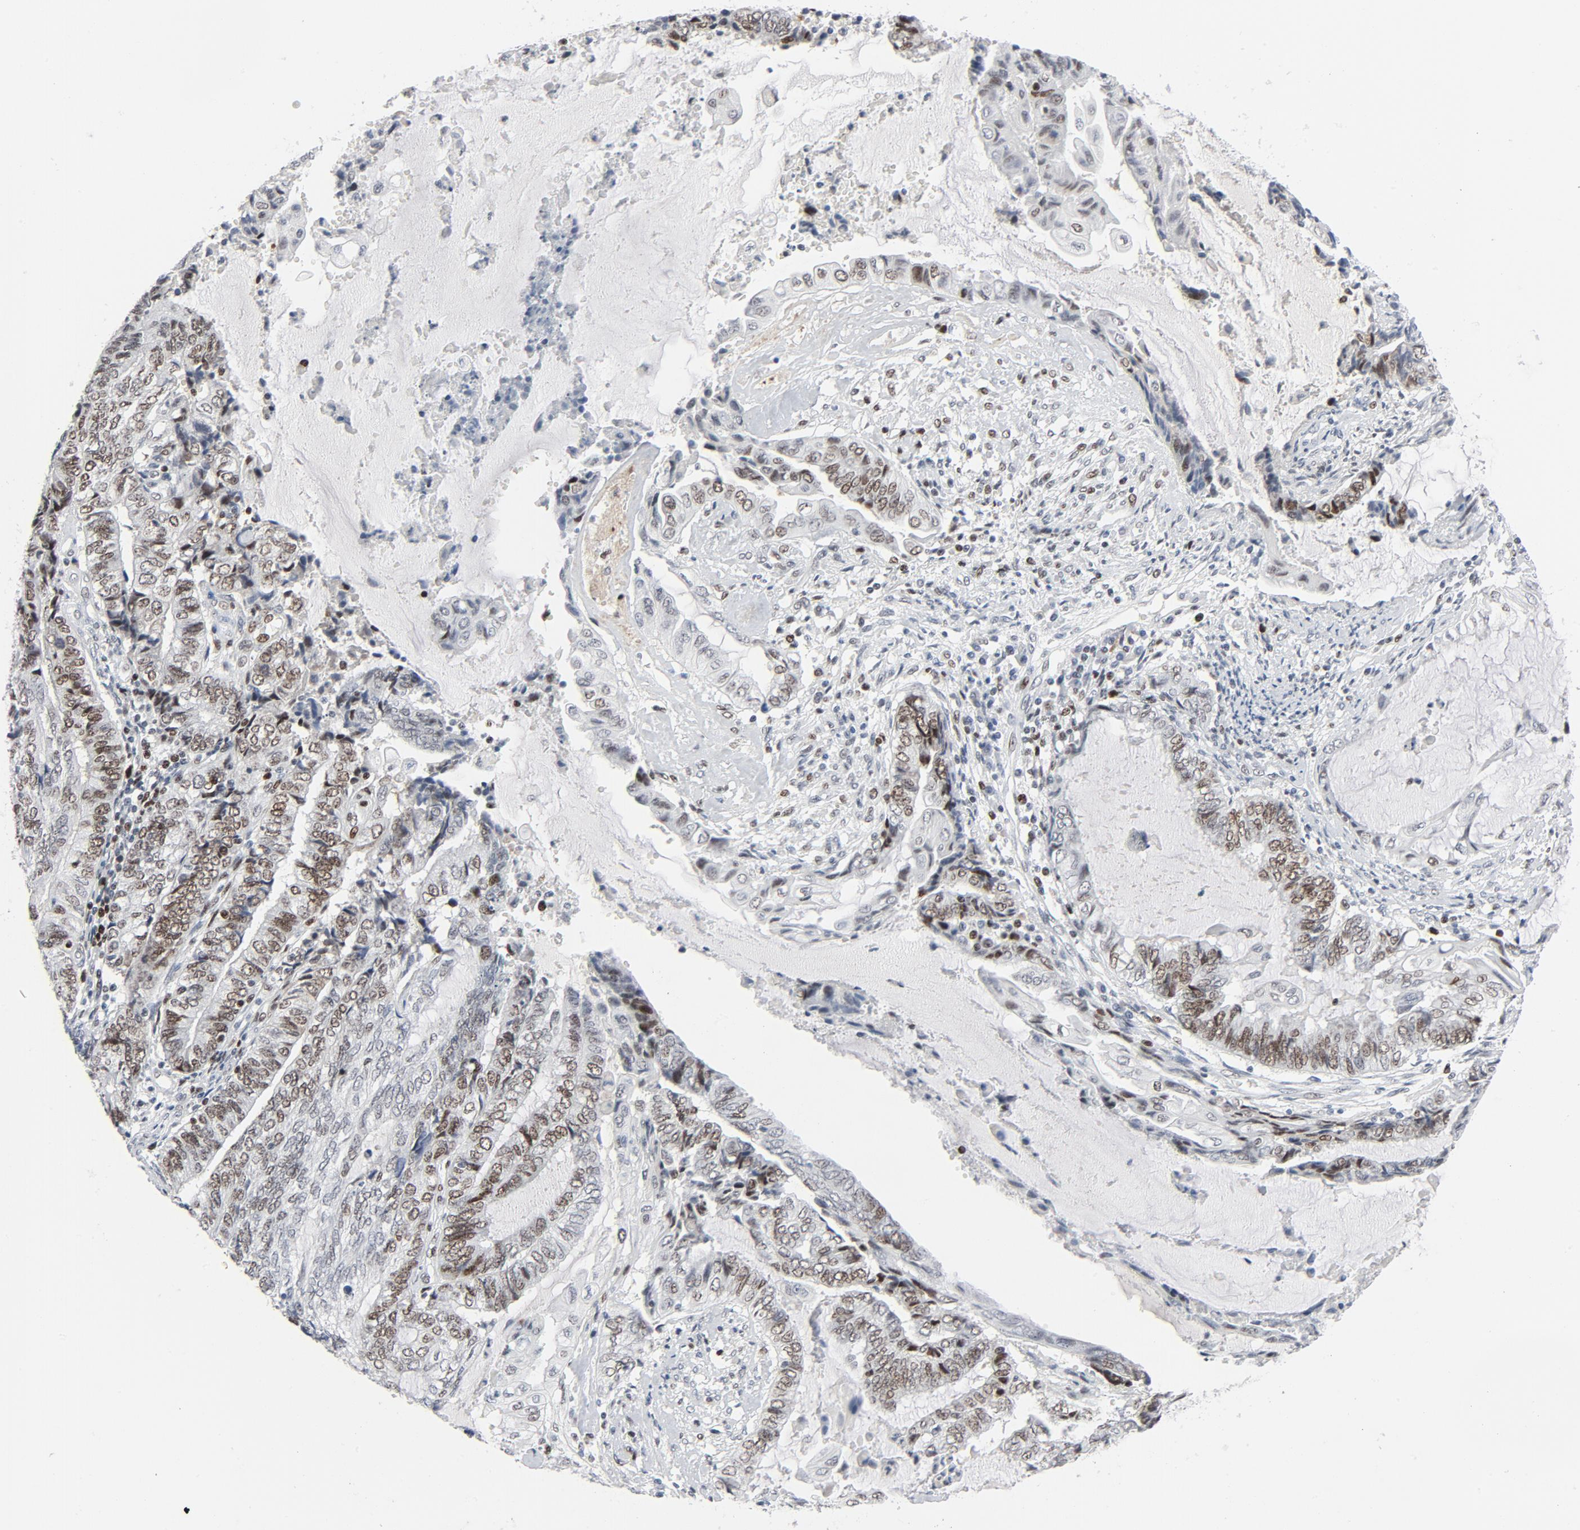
{"staining": {"intensity": "weak", "quantity": ">75%", "location": "nuclear"}, "tissue": "endometrial cancer", "cell_type": "Tumor cells", "image_type": "cancer", "snomed": [{"axis": "morphology", "description": "Adenocarcinoma, NOS"}, {"axis": "topography", "description": "Uterus"}, {"axis": "topography", "description": "Endometrium"}], "caption": "Immunohistochemistry (IHC) histopathology image of human endometrial cancer (adenocarcinoma) stained for a protein (brown), which displays low levels of weak nuclear expression in approximately >75% of tumor cells.", "gene": "POLD1", "patient": {"sex": "female", "age": 70}}